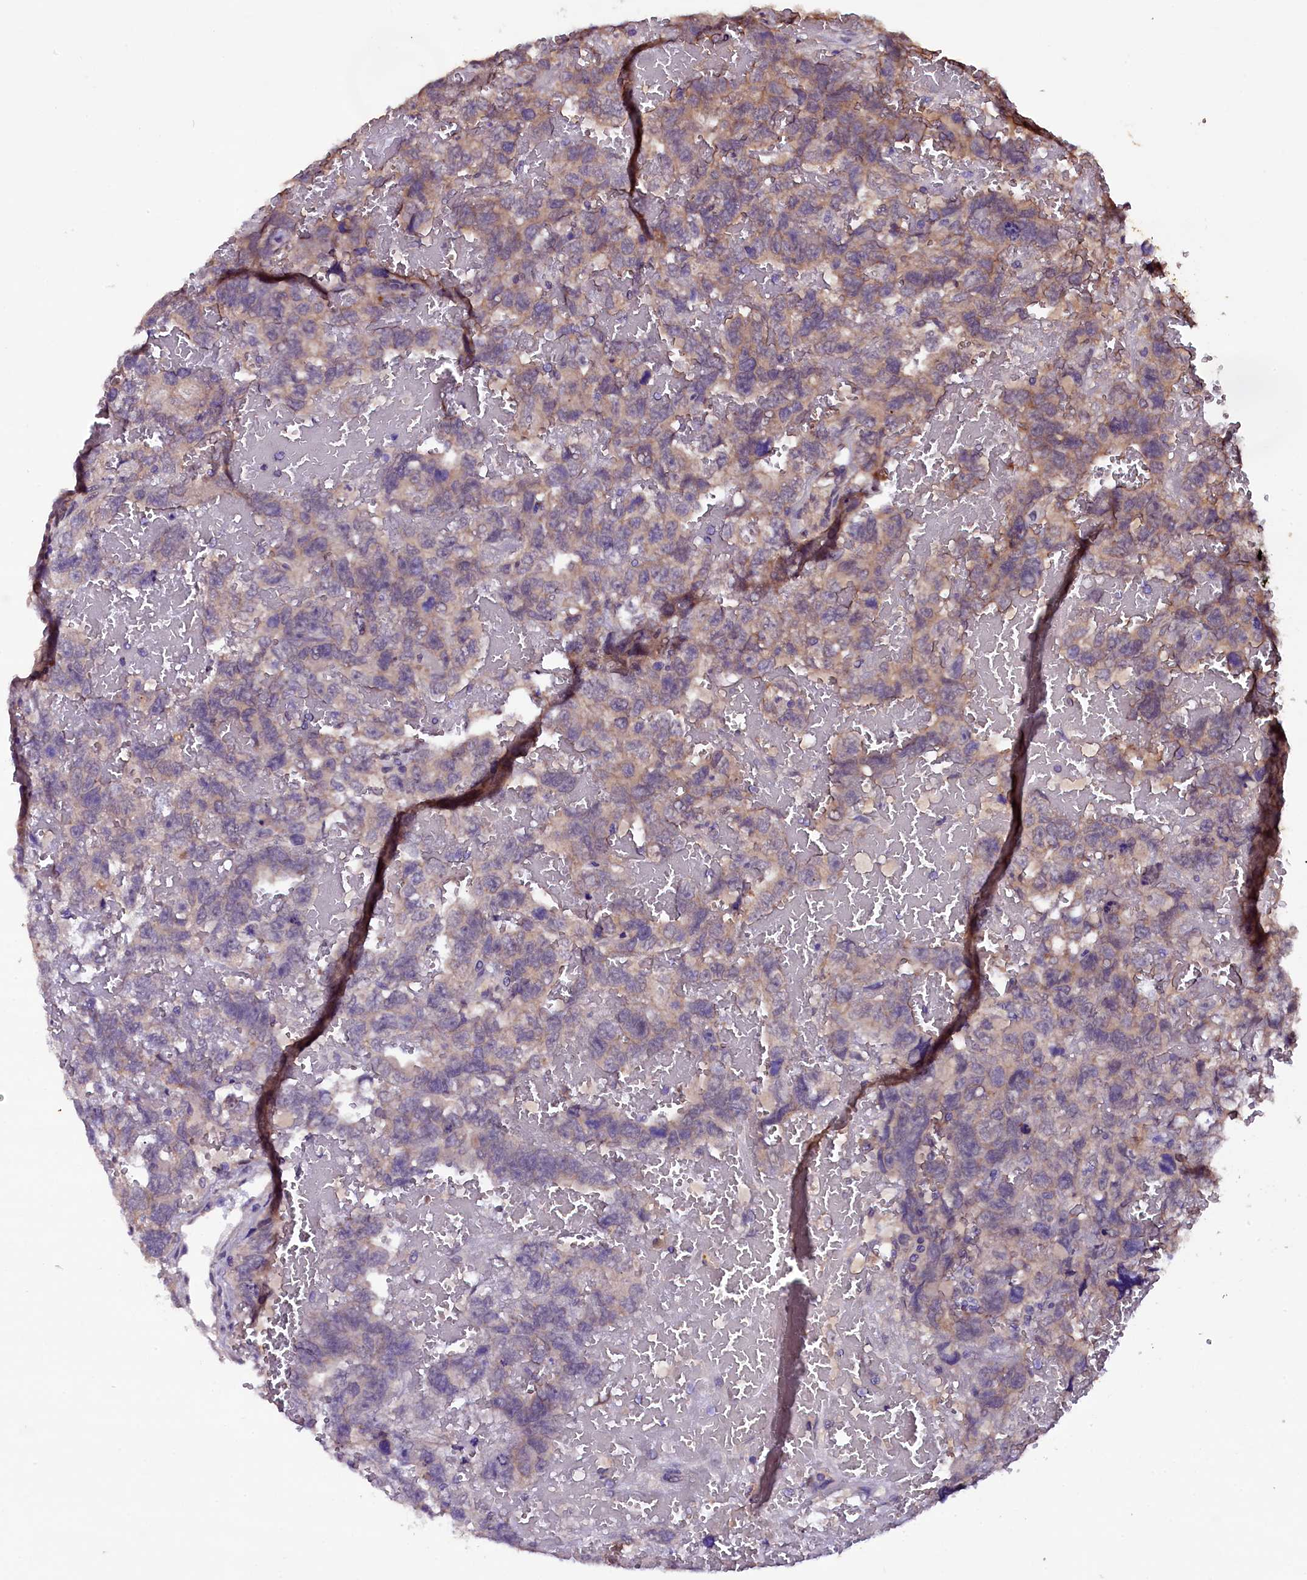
{"staining": {"intensity": "weak", "quantity": "<25%", "location": "cytoplasmic/membranous"}, "tissue": "testis cancer", "cell_type": "Tumor cells", "image_type": "cancer", "snomed": [{"axis": "morphology", "description": "Carcinoma, Embryonal, NOS"}, {"axis": "topography", "description": "Testis"}], "caption": "DAB immunohistochemical staining of human embryonal carcinoma (testis) reveals no significant expression in tumor cells.", "gene": "PLXNB1", "patient": {"sex": "male", "age": 45}}